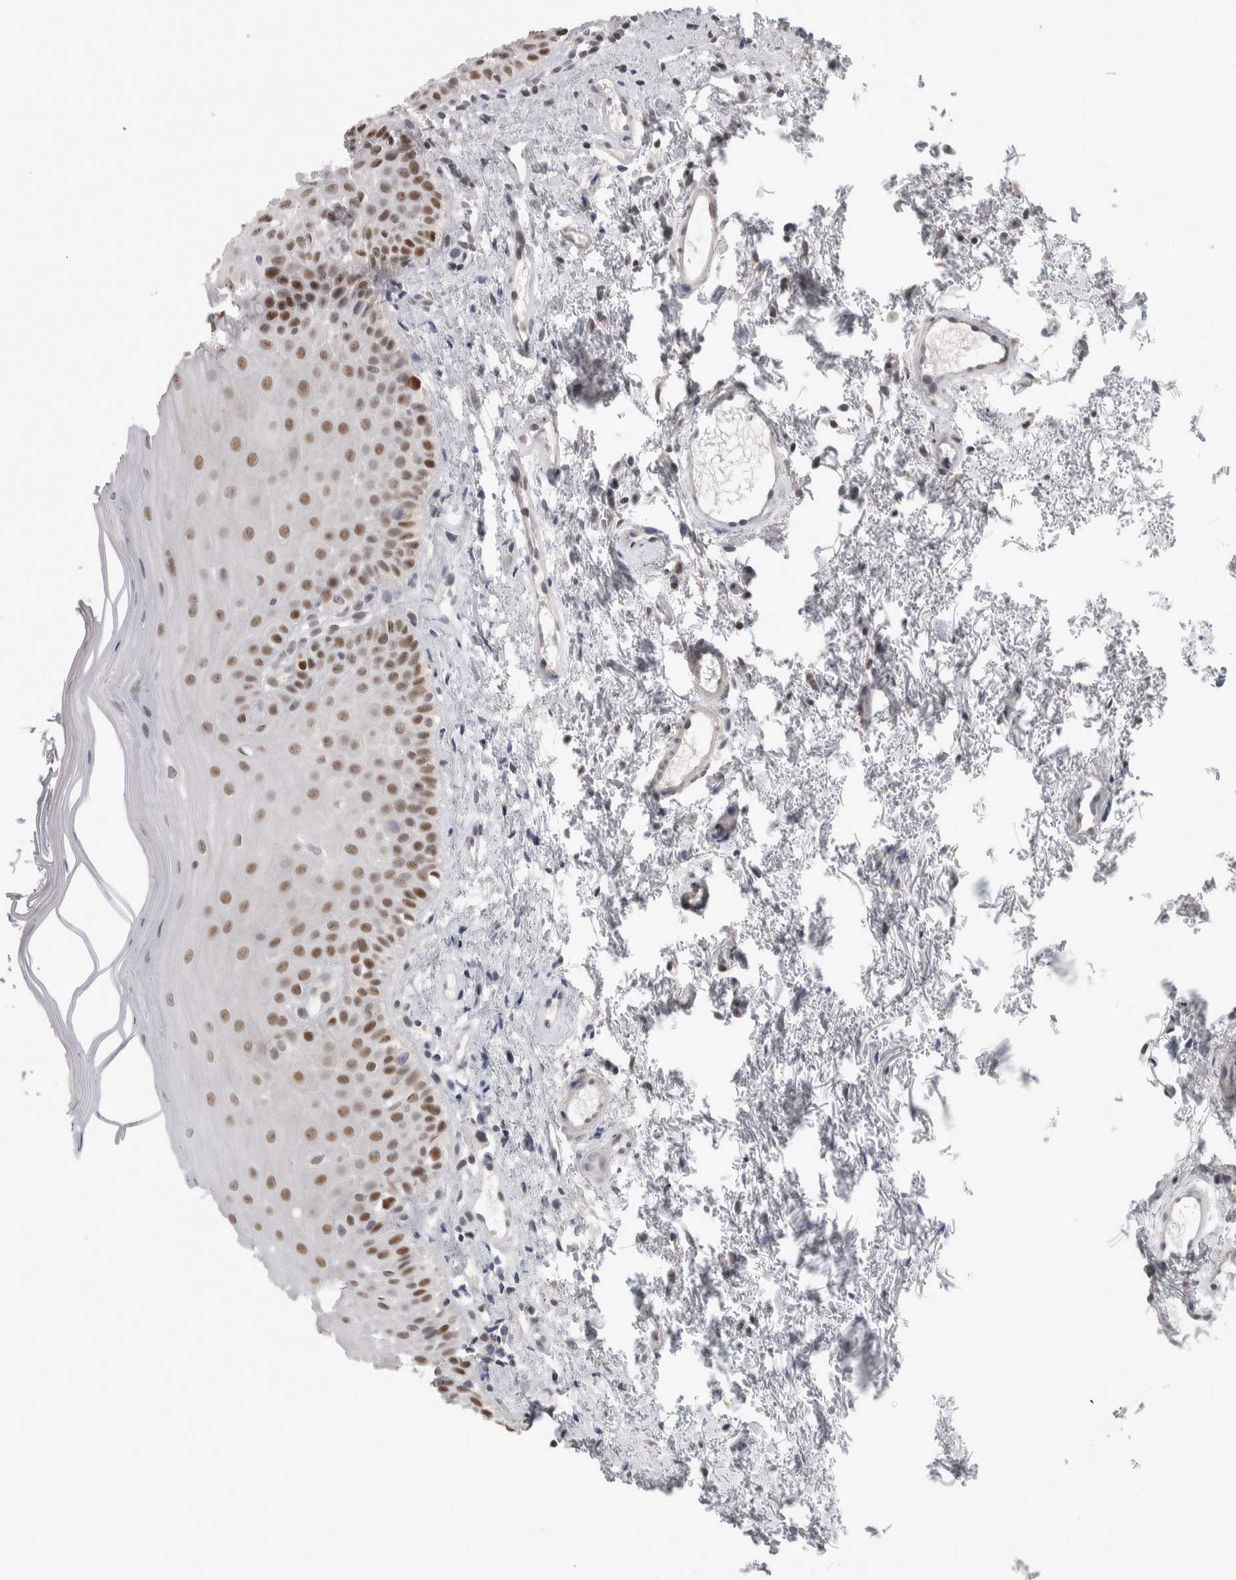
{"staining": {"intensity": "moderate", "quantity": ">75%", "location": "nuclear"}, "tissue": "oral mucosa", "cell_type": "Squamous epithelial cells", "image_type": "normal", "snomed": [{"axis": "morphology", "description": "Normal tissue, NOS"}, {"axis": "topography", "description": "Oral tissue"}], "caption": "Squamous epithelial cells exhibit medium levels of moderate nuclear staining in approximately >75% of cells in normal human oral mucosa. (Brightfield microscopy of DAB IHC at high magnification).", "gene": "HEXIM2", "patient": {"sex": "male", "age": 66}}